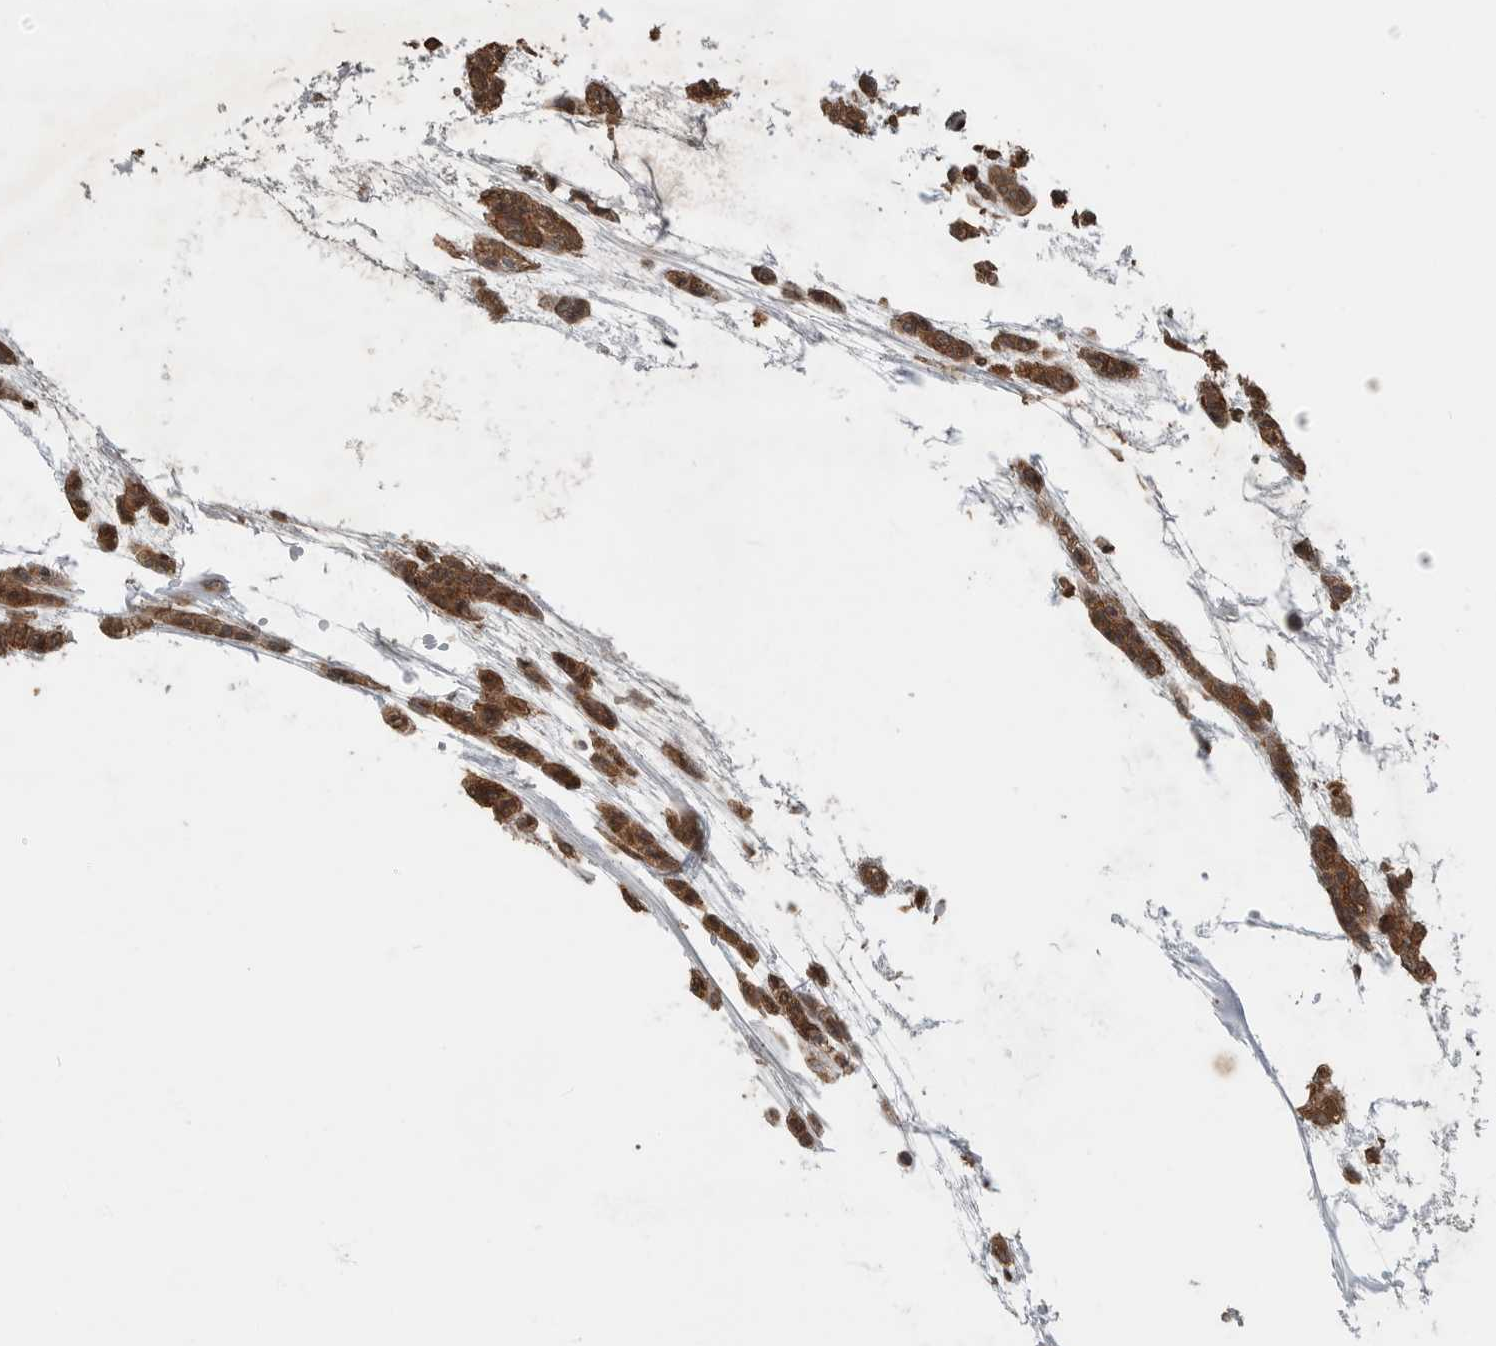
{"staining": {"intensity": "moderate", "quantity": ">75%", "location": "cytoplasmic/membranous,nuclear"}, "tissue": "head and neck cancer", "cell_type": "Tumor cells", "image_type": "cancer", "snomed": [{"axis": "morphology", "description": "Adenocarcinoma, NOS"}, {"axis": "morphology", "description": "Adenoma, NOS"}, {"axis": "topography", "description": "Head-Neck"}], "caption": "Protein analysis of adenocarcinoma (head and neck) tissue exhibits moderate cytoplasmic/membranous and nuclear staining in about >75% of tumor cells. The protein of interest is shown in brown color, while the nuclei are stained blue.", "gene": "BLZF1", "patient": {"sex": "female", "age": 55}}